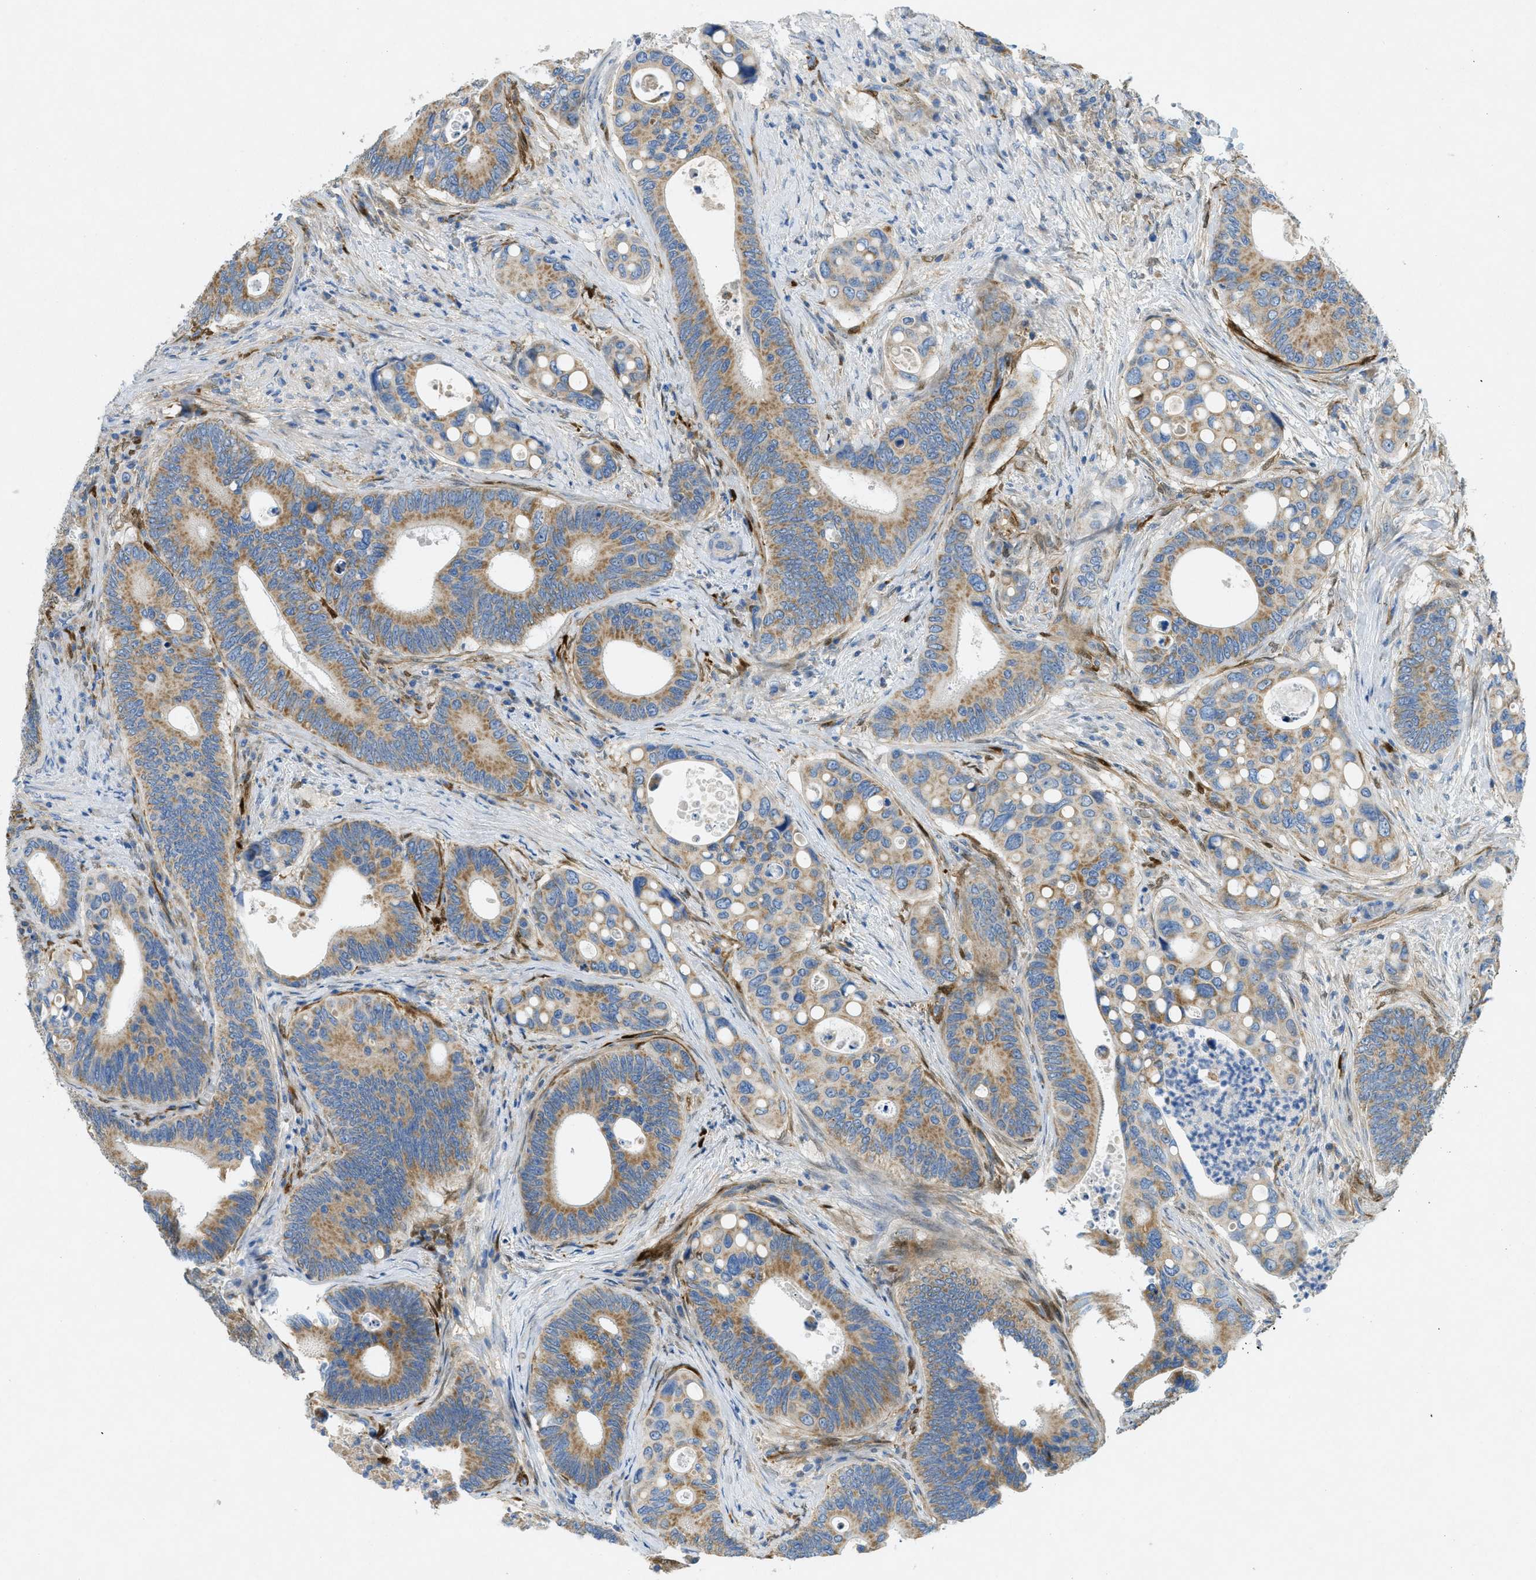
{"staining": {"intensity": "moderate", "quantity": ">75%", "location": "cytoplasmic/membranous"}, "tissue": "colorectal cancer", "cell_type": "Tumor cells", "image_type": "cancer", "snomed": [{"axis": "morphology", "description": "Inflammation, NOS"}, {"axis": "morphology", "description": "Adenocarcinoma, NOS"}, {"axis": "topography", "description": "Colon"}], "caption": "Colorectal cancer stained with a brown dye reveals moderate cytoplasmic/membranous positive expression in about >75% of tumor cells.", "gene": "CYGB", "patient": {"sex": "male", "age": 72}}